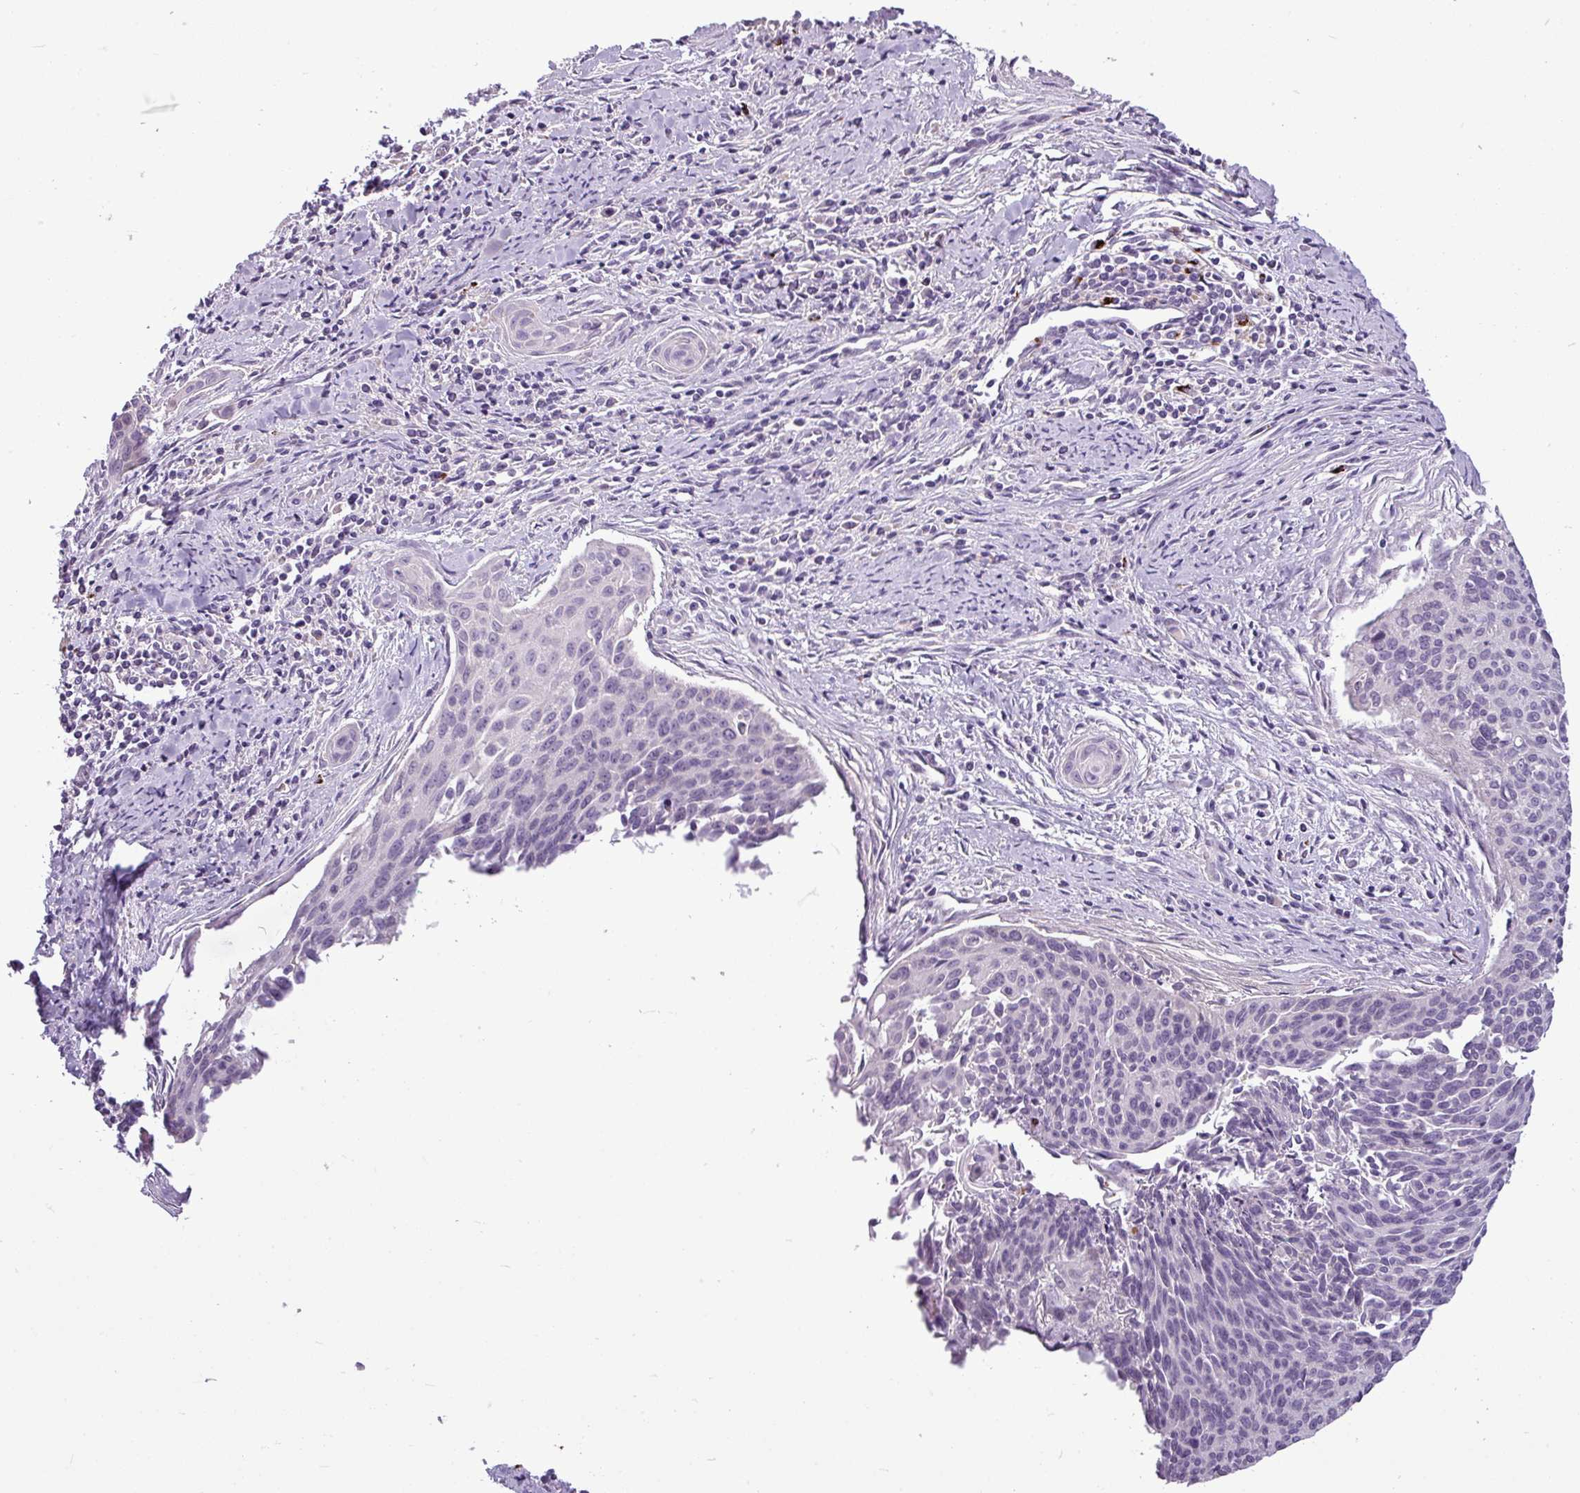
{"staining": {"intensity": "negative", "quantity": "none", "location": "none"}, "tissue": "cervical cancer", "cell_type": "Tumor cells", "image_type": "cancer", "snomed": [{"axis": "morphology", "description": "Squamous cell carcinoma, NOS"}, {"axis": "topography", "description": "Cervix"}], "caption": "Tumor cells are negative for protein expression in human cervical cancer.", "gene": "IL17A", "patient": {"sex": "female", "age": 55}}